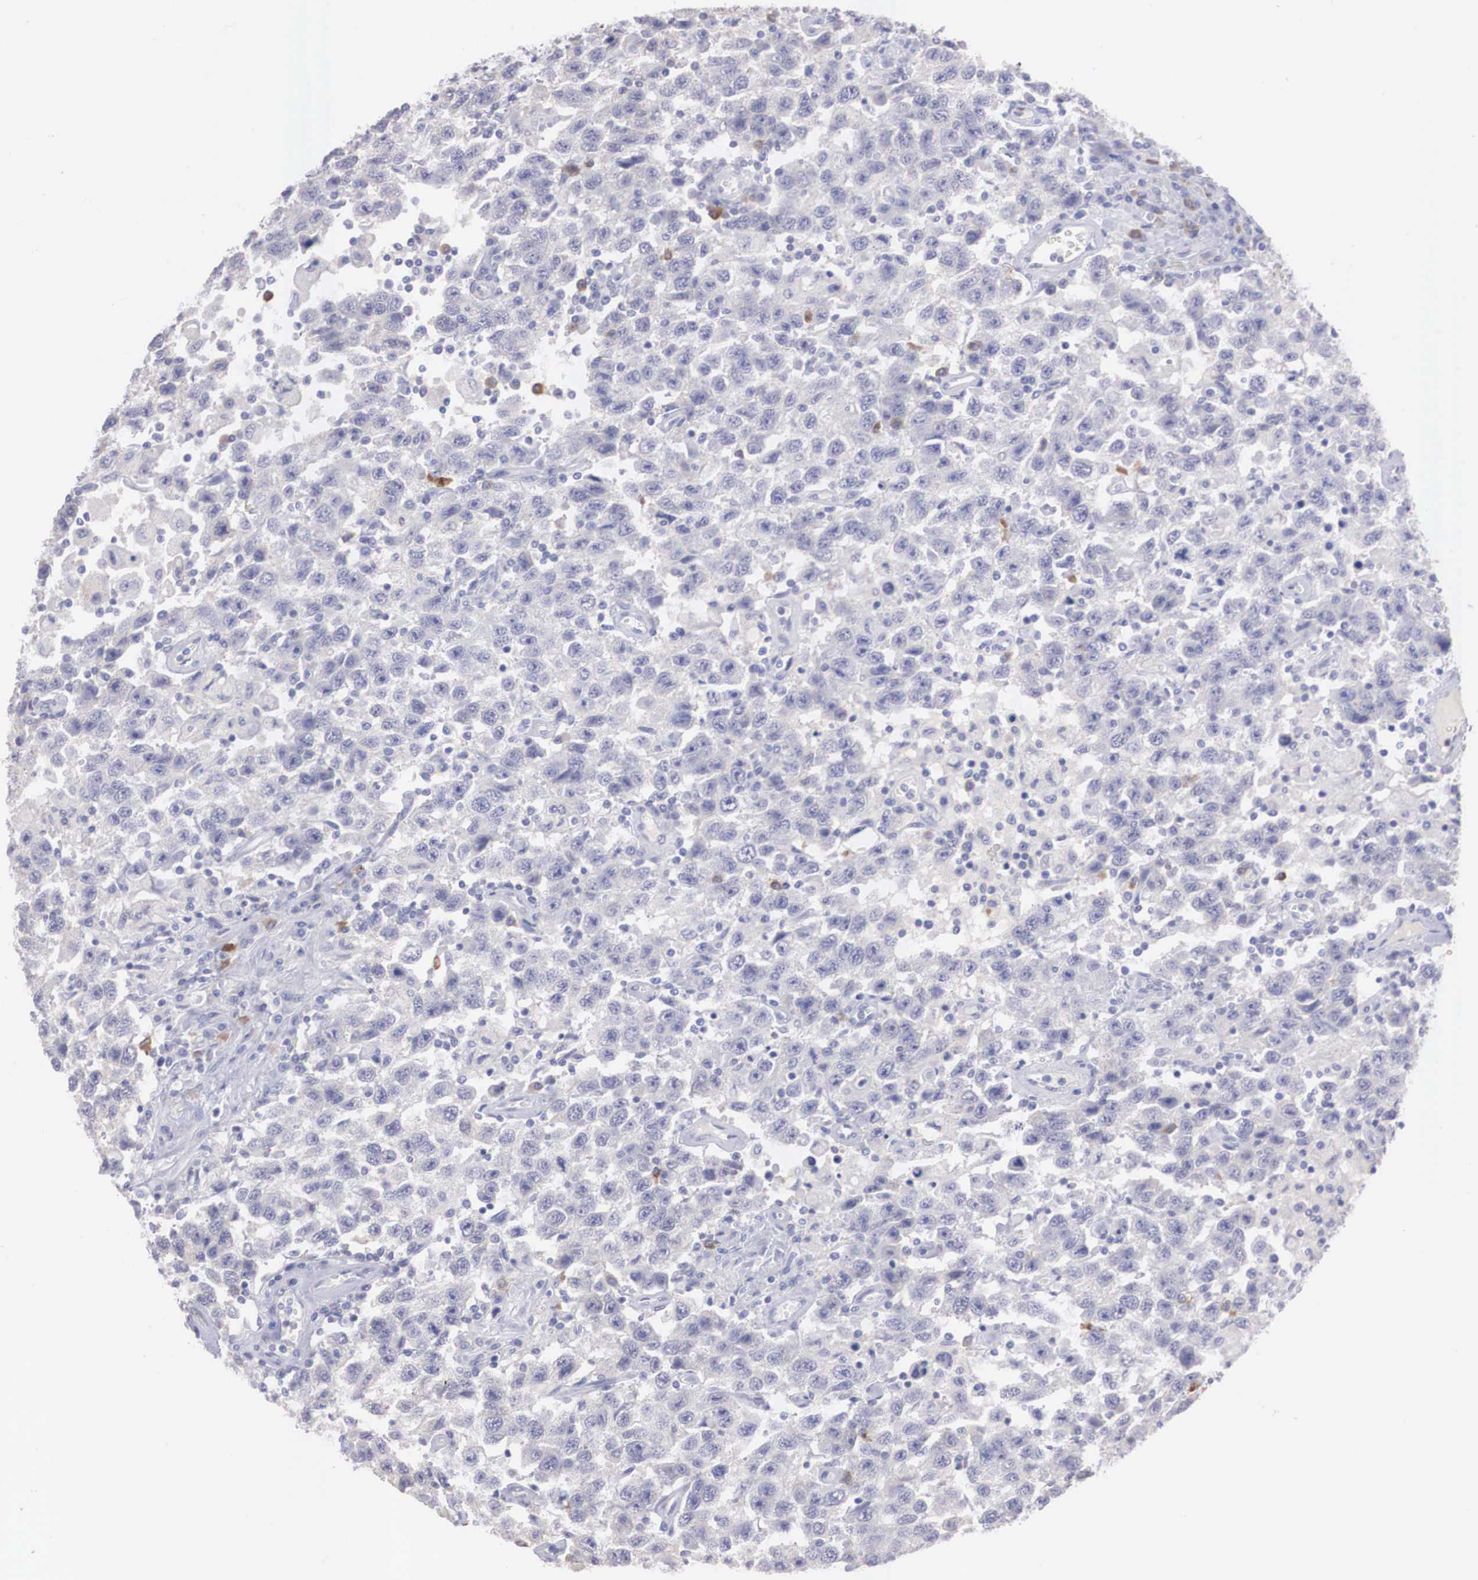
{"staining": {"intensity": "moderate", "quantity": "<25%", "location": "cytoplasmic/membranous"}, "tissue": "testis cancer", "cell_type": "Tumor cells", "image_type": "cancer", "snomed": [{"axis": "morphology", "description": "Seminoma, NOS"}, {"axis": "topography", "description": "Testis"}], "caption": "High-power microscopy captured an immunohistochemistry image of testis cancer (seminoma), revealing moderate cytoplasmic/membranous positivity in approximately <25% of tumor cells. (Stains: DAB (3,3'-diaminobenzidine) in brown, nuclei in blue, Microscopy: brightfield microscopy at high magnification).", "gene": "REPS2", "patient": {"sex": "male", "age": 41}}